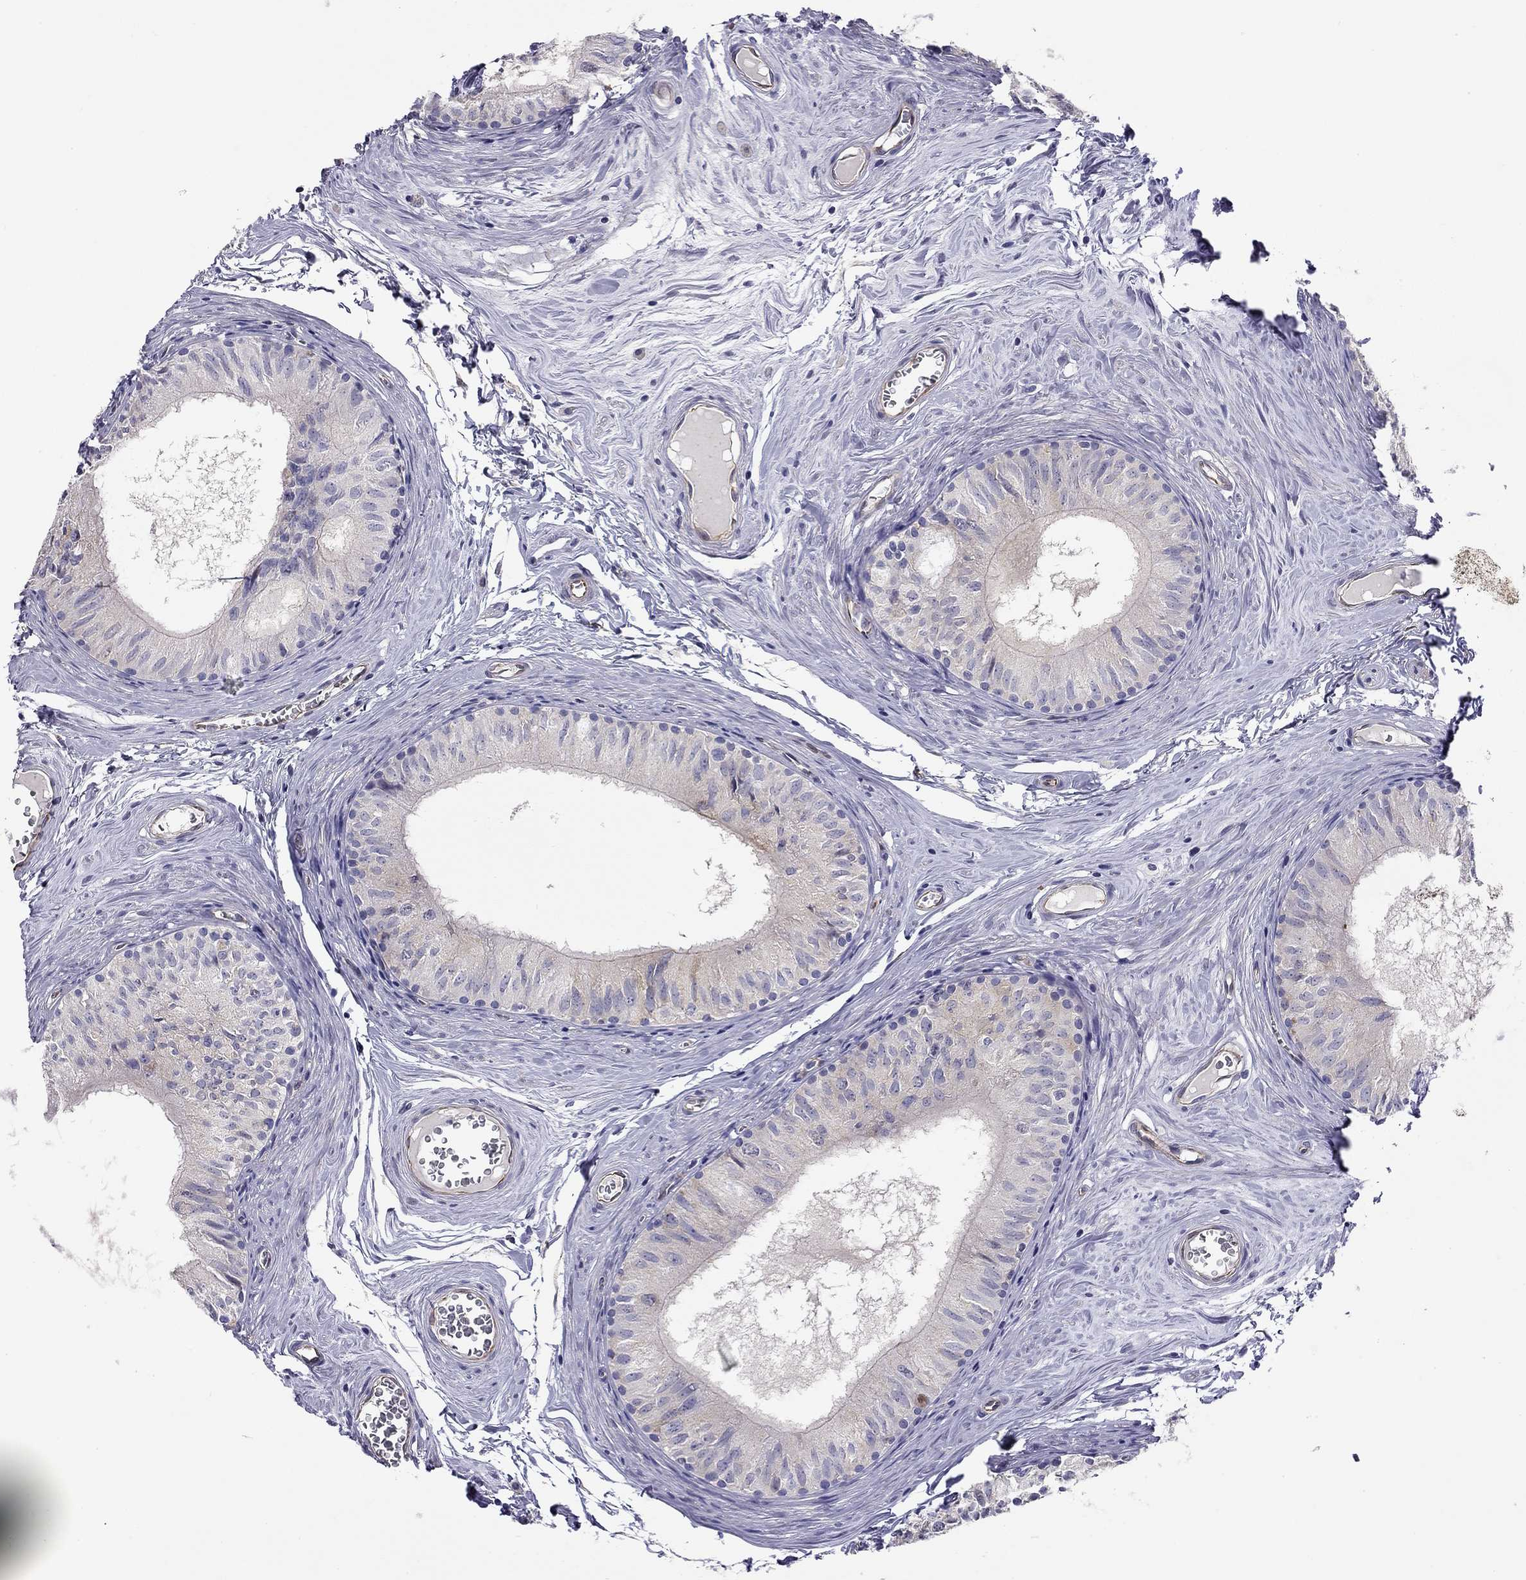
{"staining": {"intensity": "negative", "quantity": "none", "location": "none"}, "tissue": "epididymis", "cell_type": "Glandular cells", "image_type": "normal", "snomed": [{"axis": "morphology", "description": "Normal tissue, NOS"}, {"axis": "topography", "description": "Epididymis"}], "caption": "This is an immunohistochemistry (IHC) micrograph of normal human epididymis. There is no staining in glandular cells.", "gene": "RTL1", "patient": {"sex": "male", "age": 52}}